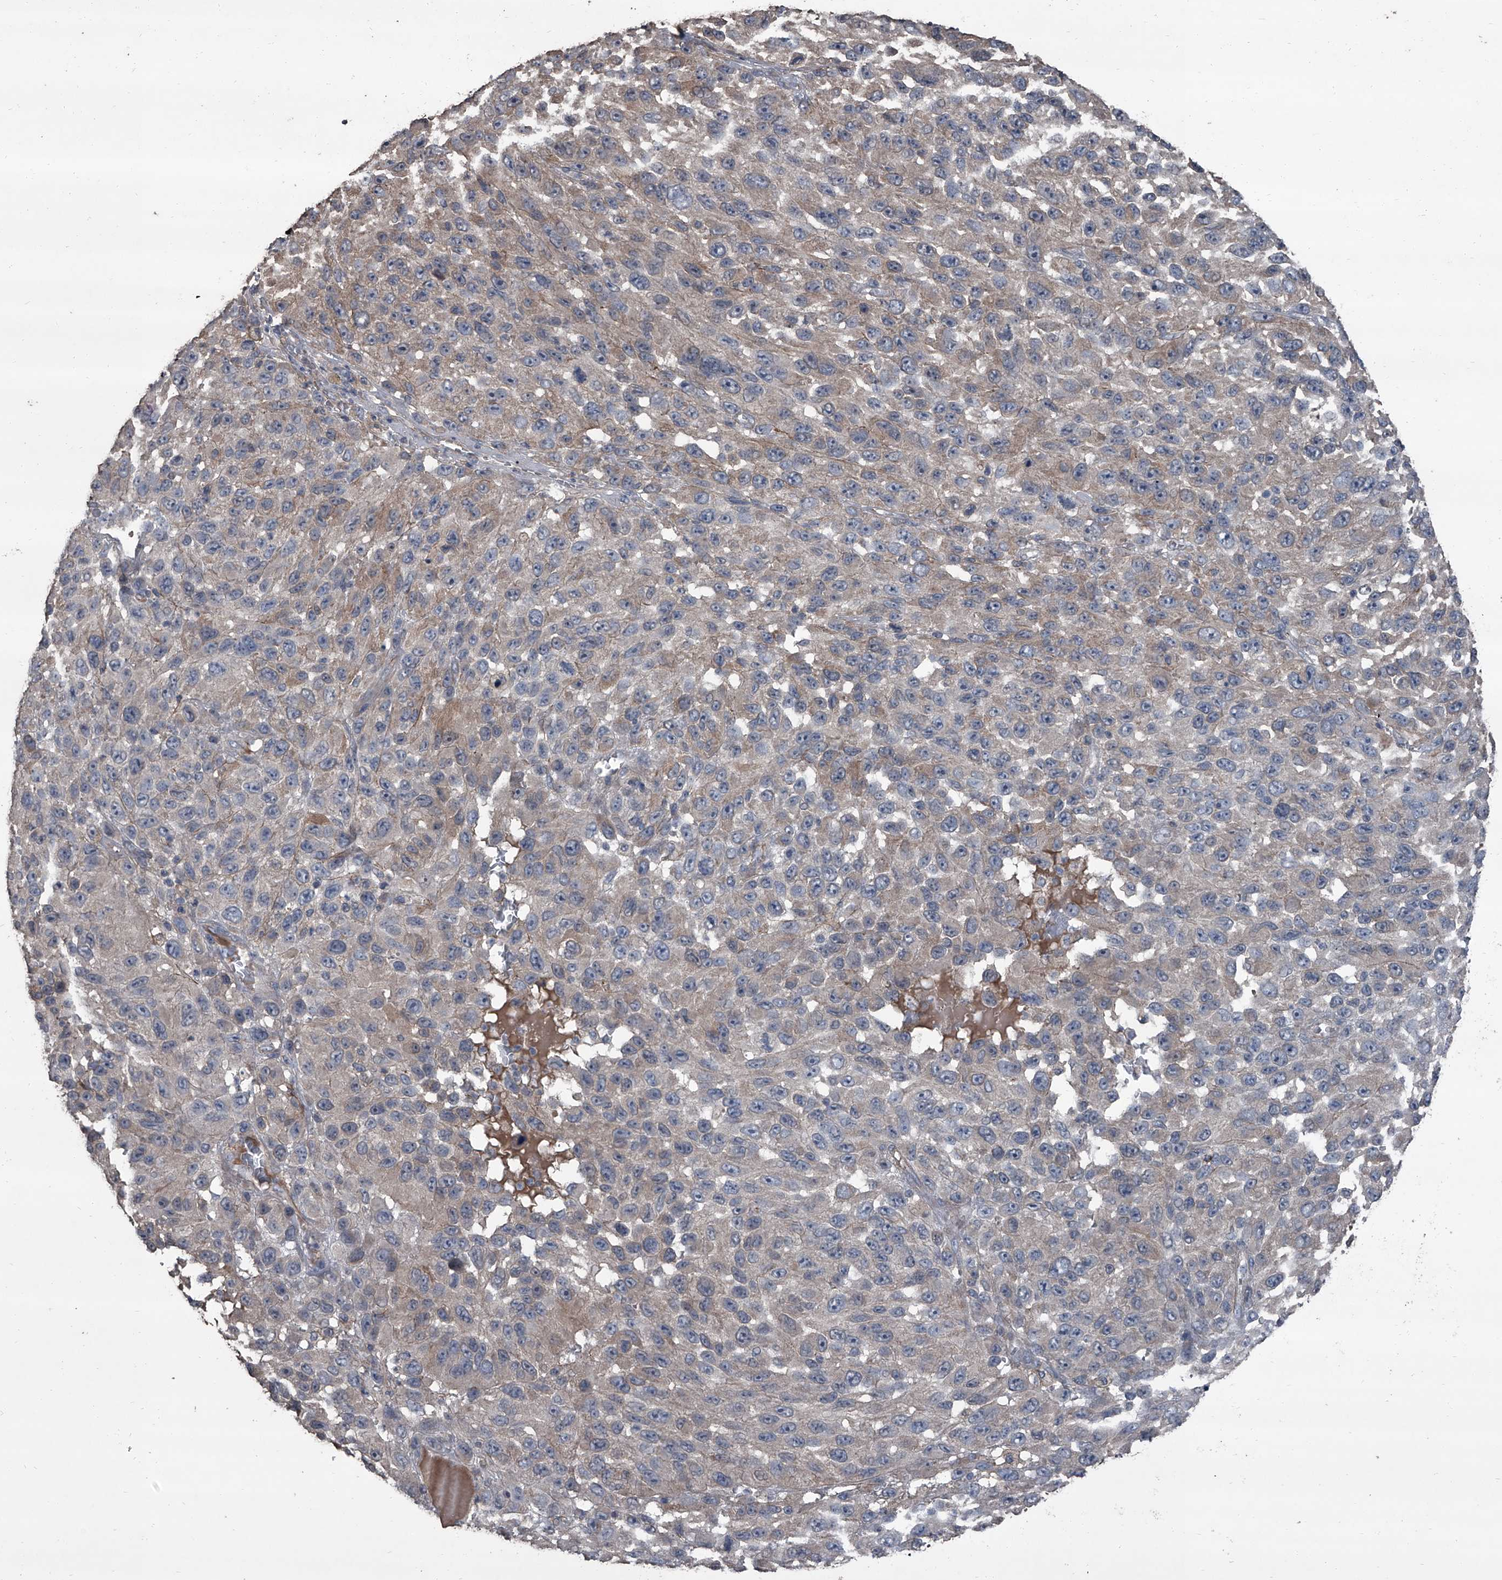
{"staining": {"intensity": "weak", "quantity": "25%-75%", "location": "cytoplasmic/membranous"}, "tissue": "melanoma", "cell_type": "Tumor cells", "image_type": "cancer", "snomed": [{"axis": "morphology", "description": "Malignant melanoma, NOS"}, {"axis": "topography", "description": "Skin"}], "caption": "Protein staining demonstrates weak cytoplasmic/membranous expression in about 25%-75% of tumor cells in melanoma.", "gene": "OARD1", "patient": {"sex": "female", "age": 96}}